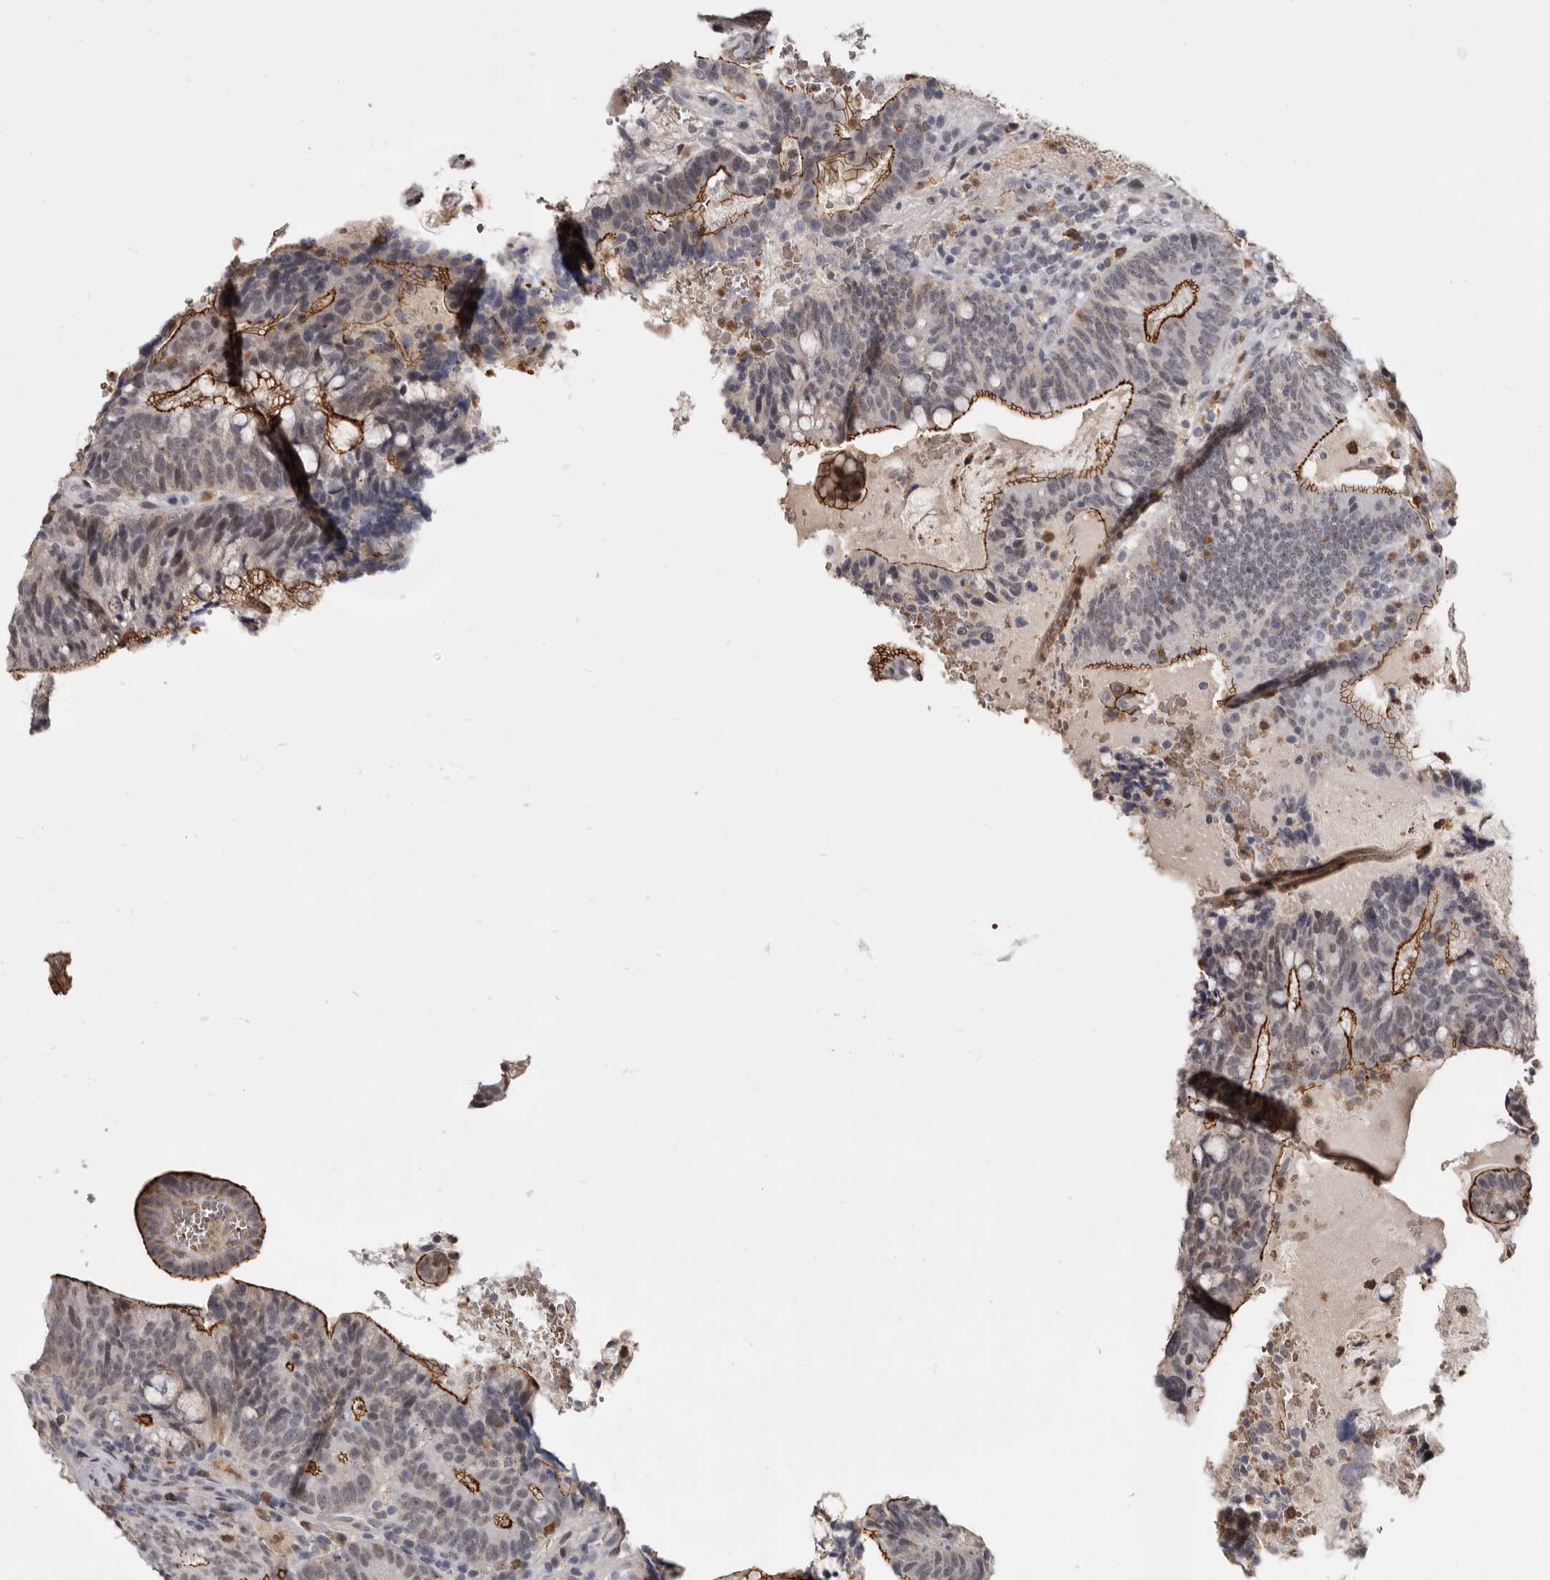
{"staining": {"intensity": "moderate", "quantity": ">75%", "location": "cytoplasmic/membranous,nuclear"}, "tissue": "colorectal cancer", "cell_type": "Tumor cells", "image_type": "cancer", "snomed": [{"axis": "morphology", "description": "Adenocarcinoma, NOS"}, {"axis": "topography", "description": "Colon"}], "caption": "DAB (3,3'-diaminobenzidine) immunohistochemical staining of colorectal cancer (adenocarcinoma) reveals moderate cytoplasmic/membranous and nuclear protein staining in approximately >75% of tumor cells. (DAB (3,3'-diaminobenzidine) IHC, brown staining for protein, blue staining for nuclei).", "gene": "CGN", "patient": {"sex": "female", "age": 66}}